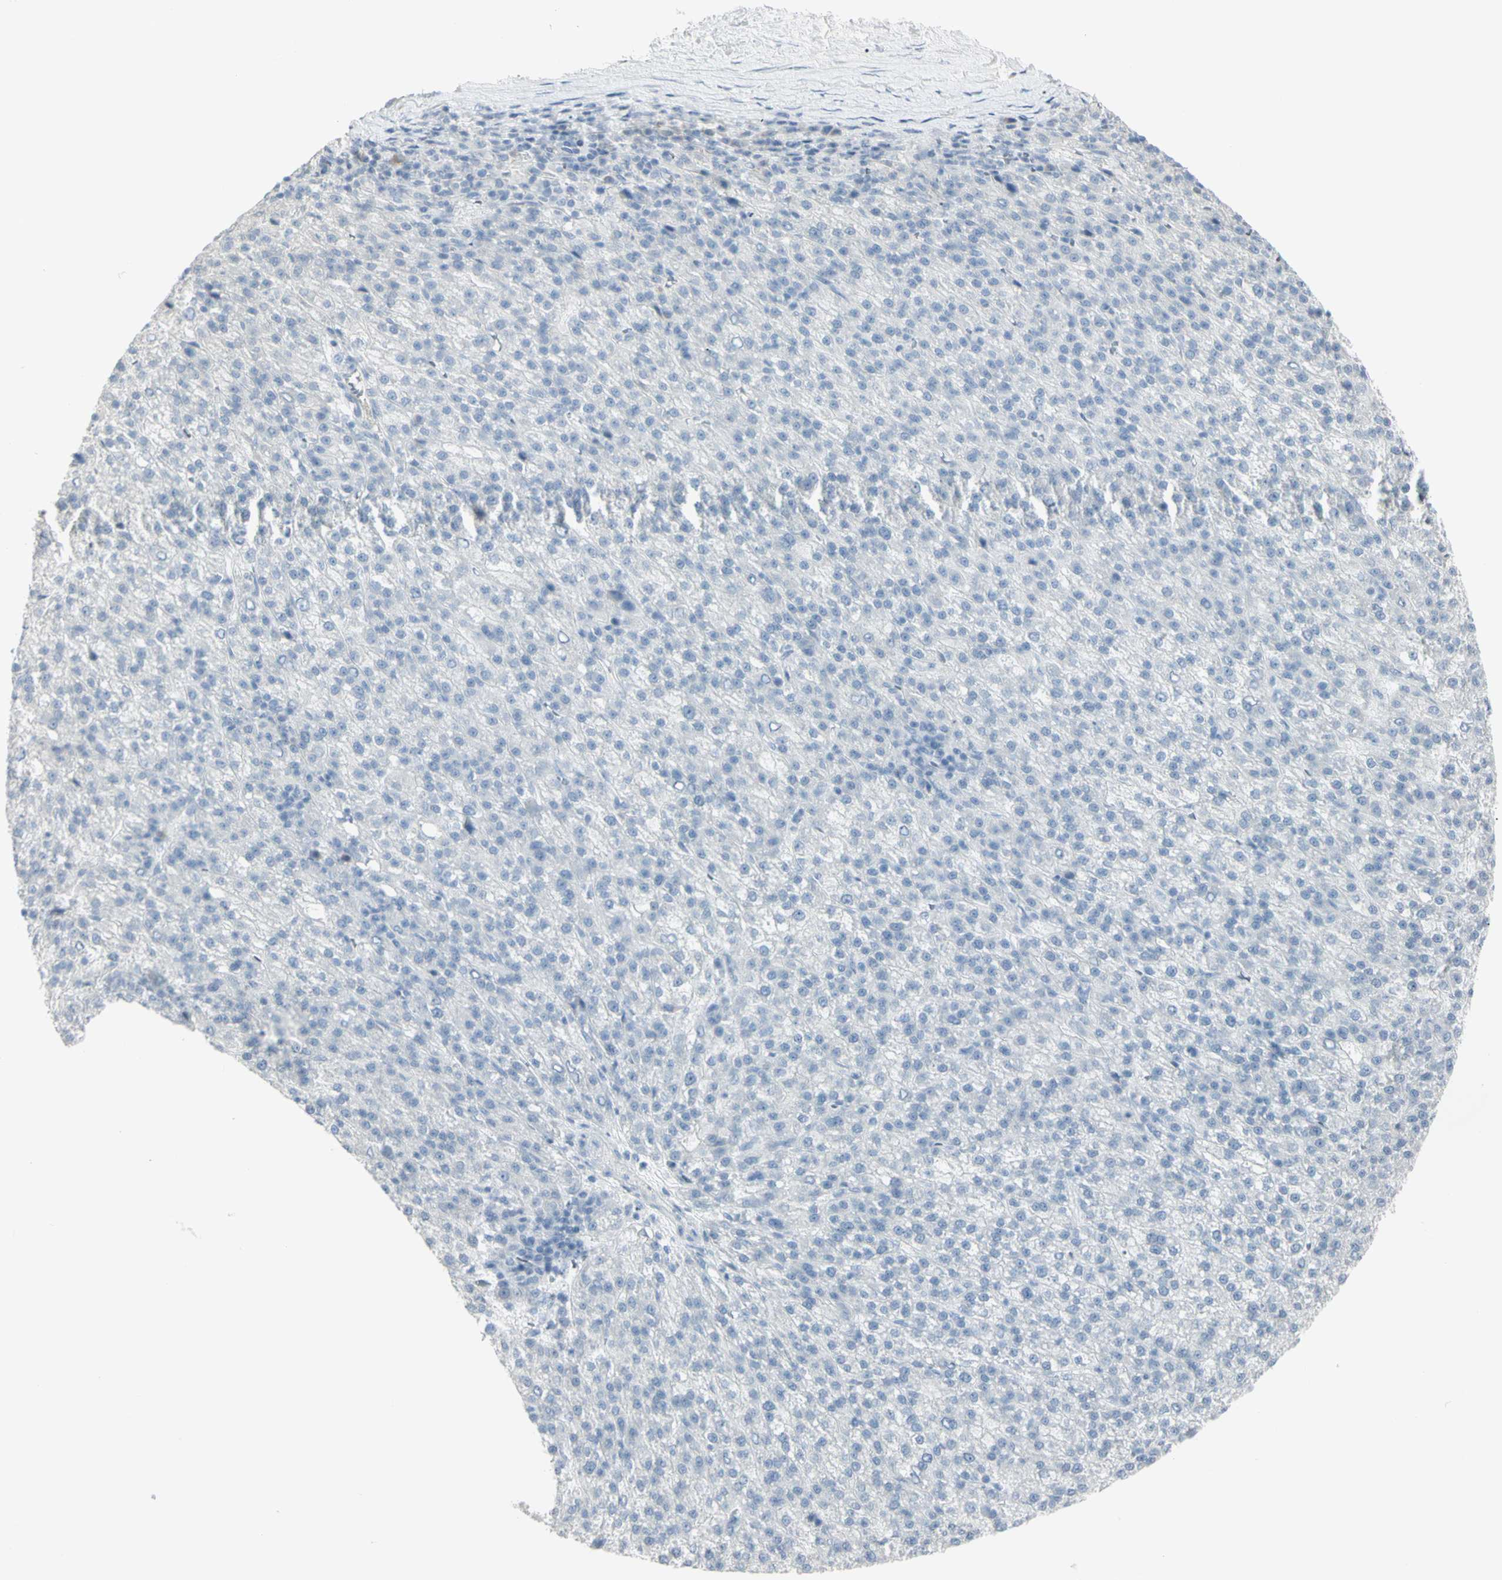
{"staining": {"intensity": "negative", "quantity": "none", "location": "none"}, "tissue": "liver cancer", "cell_type": "Tumor cells", "image_type": "cancer", "snomed": [{"axis": "morphology", "description": "Carcinoma, Hepatocellular, NOS"}, {"axis": "topography", "description": "Liver"}], "caption": "Image shows no protein positivity in tumor cells of liver cancer tissue.", "gene": "PIP", "patient": {"sex": "female", "age": 58}}